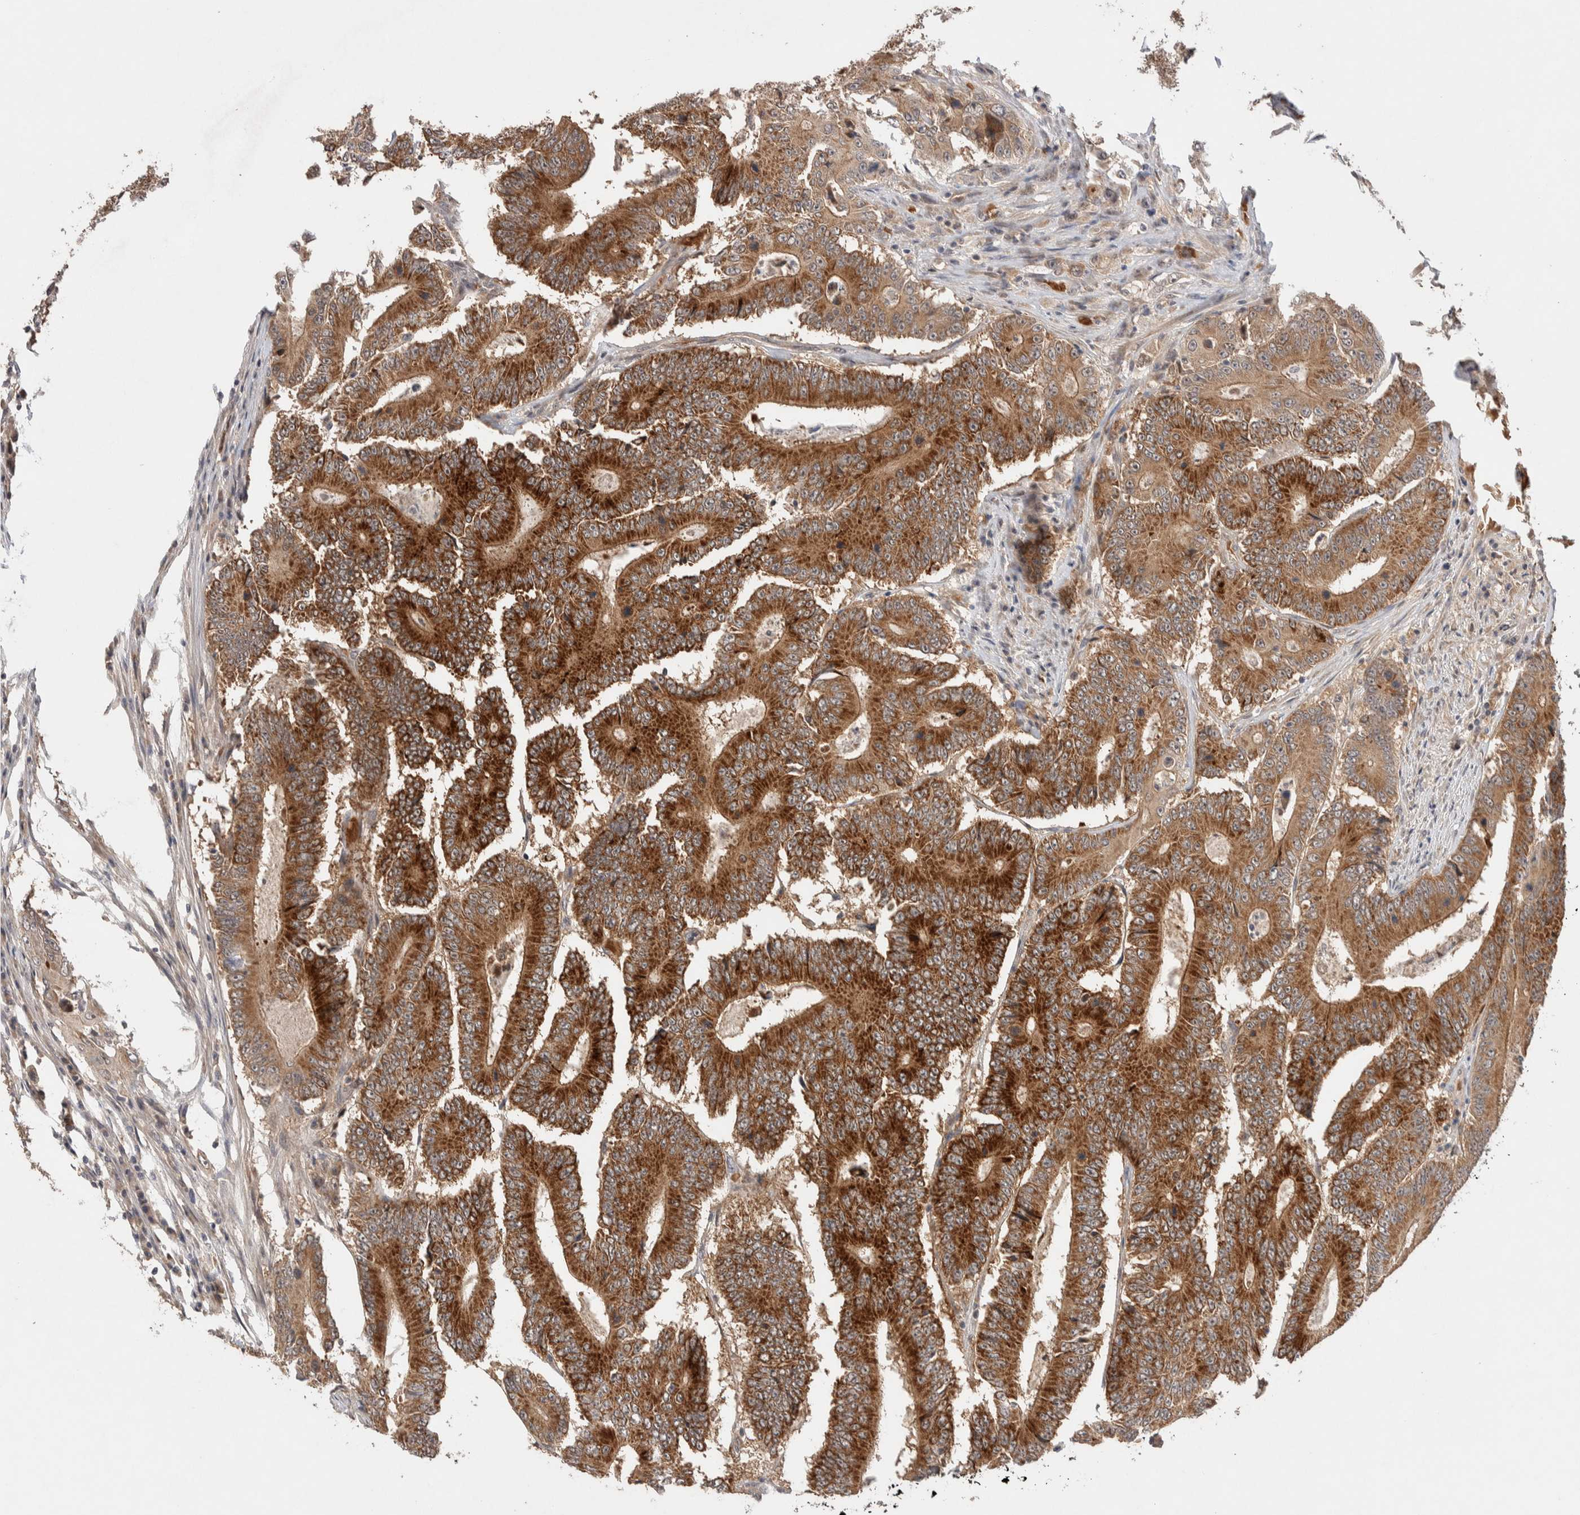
{"staining": {"intensity": "strong", "quantity": ">75%", "location": "cytoplasmic/membranous"}, "tissue": "colorectal cancer", "cell_type": "Tumor cells", "image_type": "cancer", "snomed": [{"axis": "morphology", "description": "Adenocarcinoma, NOS"}, {"axis": "topography", "description": "Colon"}], "caption": "Strong cytoplasmic/membranous expression for a protein is identified in approximately >75% of tumor cells of colorectal adenocarcinoma using immunohistochemistry (IHC).", "gene": "CASK", "patient": {"sex": "male", "age": 83}}